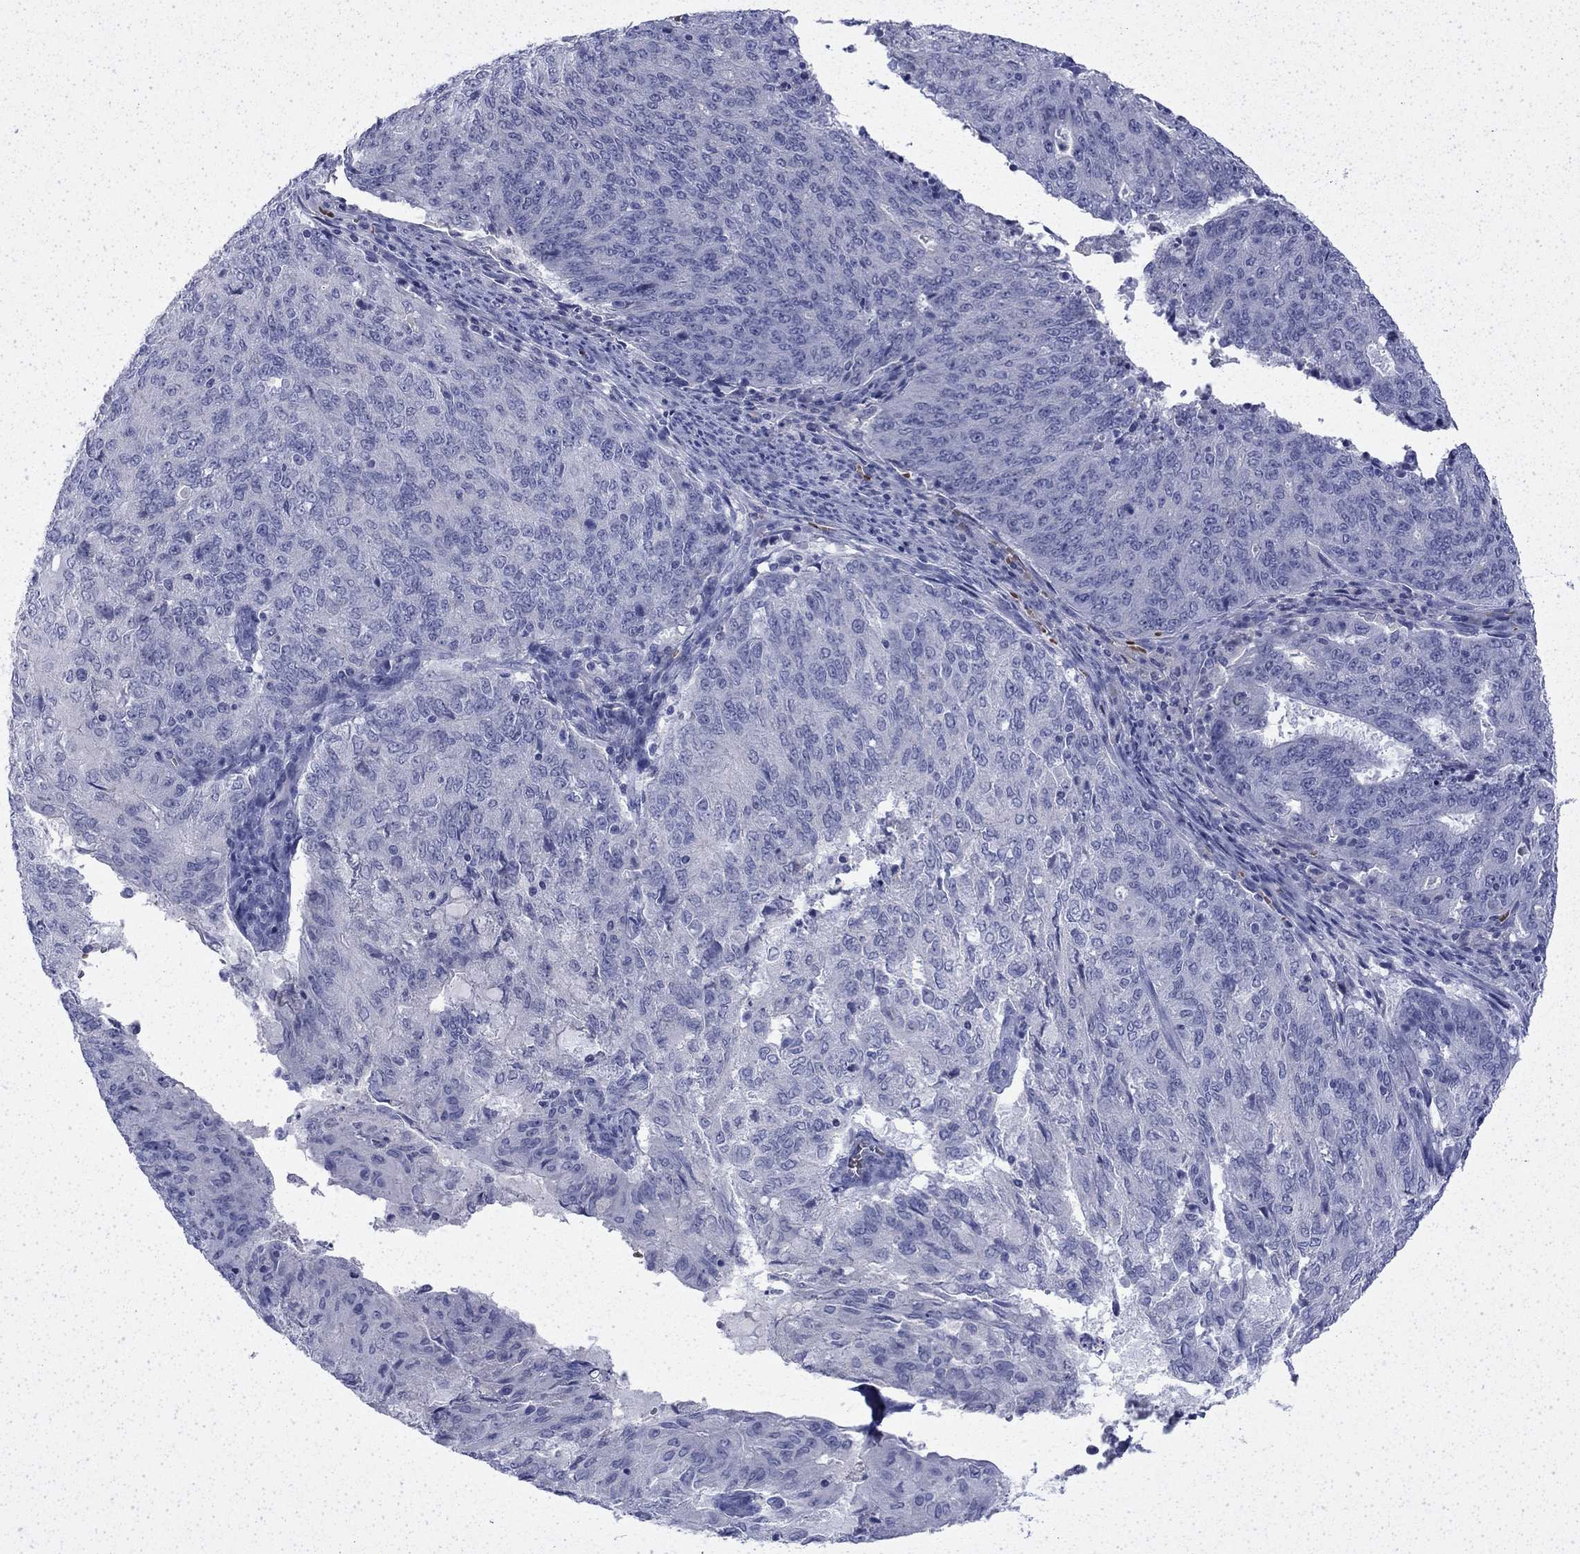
{"staining": {"intensity": "negative", "quantity": "none", "location": "none"}, "tissue": "endometrial cancer", "cell_type": "Tumor cells", "image_type": "cancer", "snomed": [{"axis": "morphology", "description": "Adenocarcinoma, NOS"}, {"axis": "topography", "description": "Endometrium"}], "caption": "This is an immunohistochemistry image of human endometrial cancer (adenocarcinoma). There is no expression in tumor cells.", "gene": "ENPP6", "patient": {"sex": "female", "age": 82}}